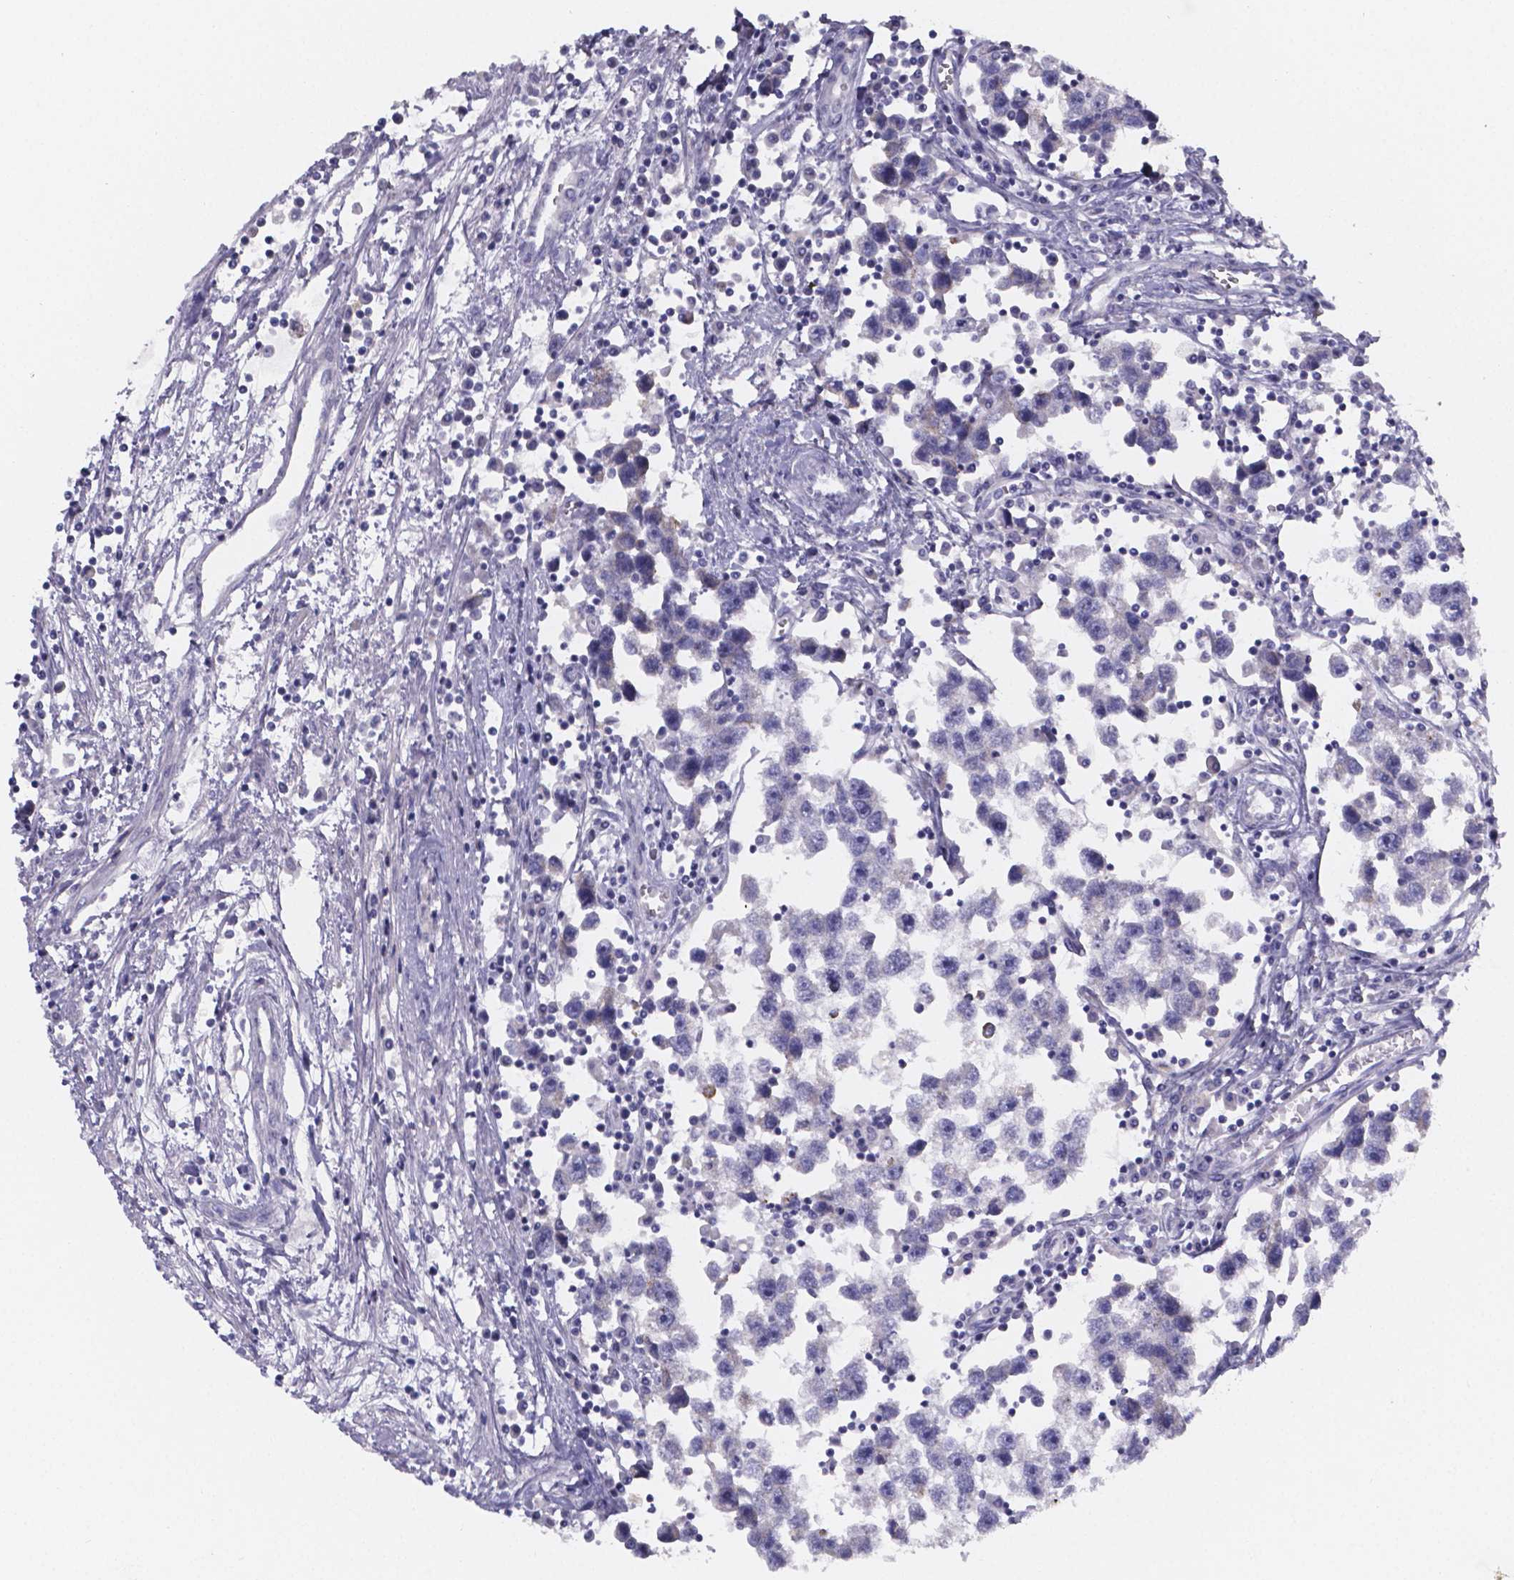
{"staining": {"intensity": "negative", "quantity": "none", "location": "none"}, "tissue": "testis cancer", "cell_type": "Tumor cells", "image_type": "cancer", "snomed": [{"axis": "morphology", "description": "Seminoma, NOS"}, {"axis": "topography", "description": "Testis"}], "caption": "Immunohistochemical staining of seminoma (testis) displays no significant positivity in tumor cells.", "gene": "PAH", "patient": {"sex": "male", "age": 30}}